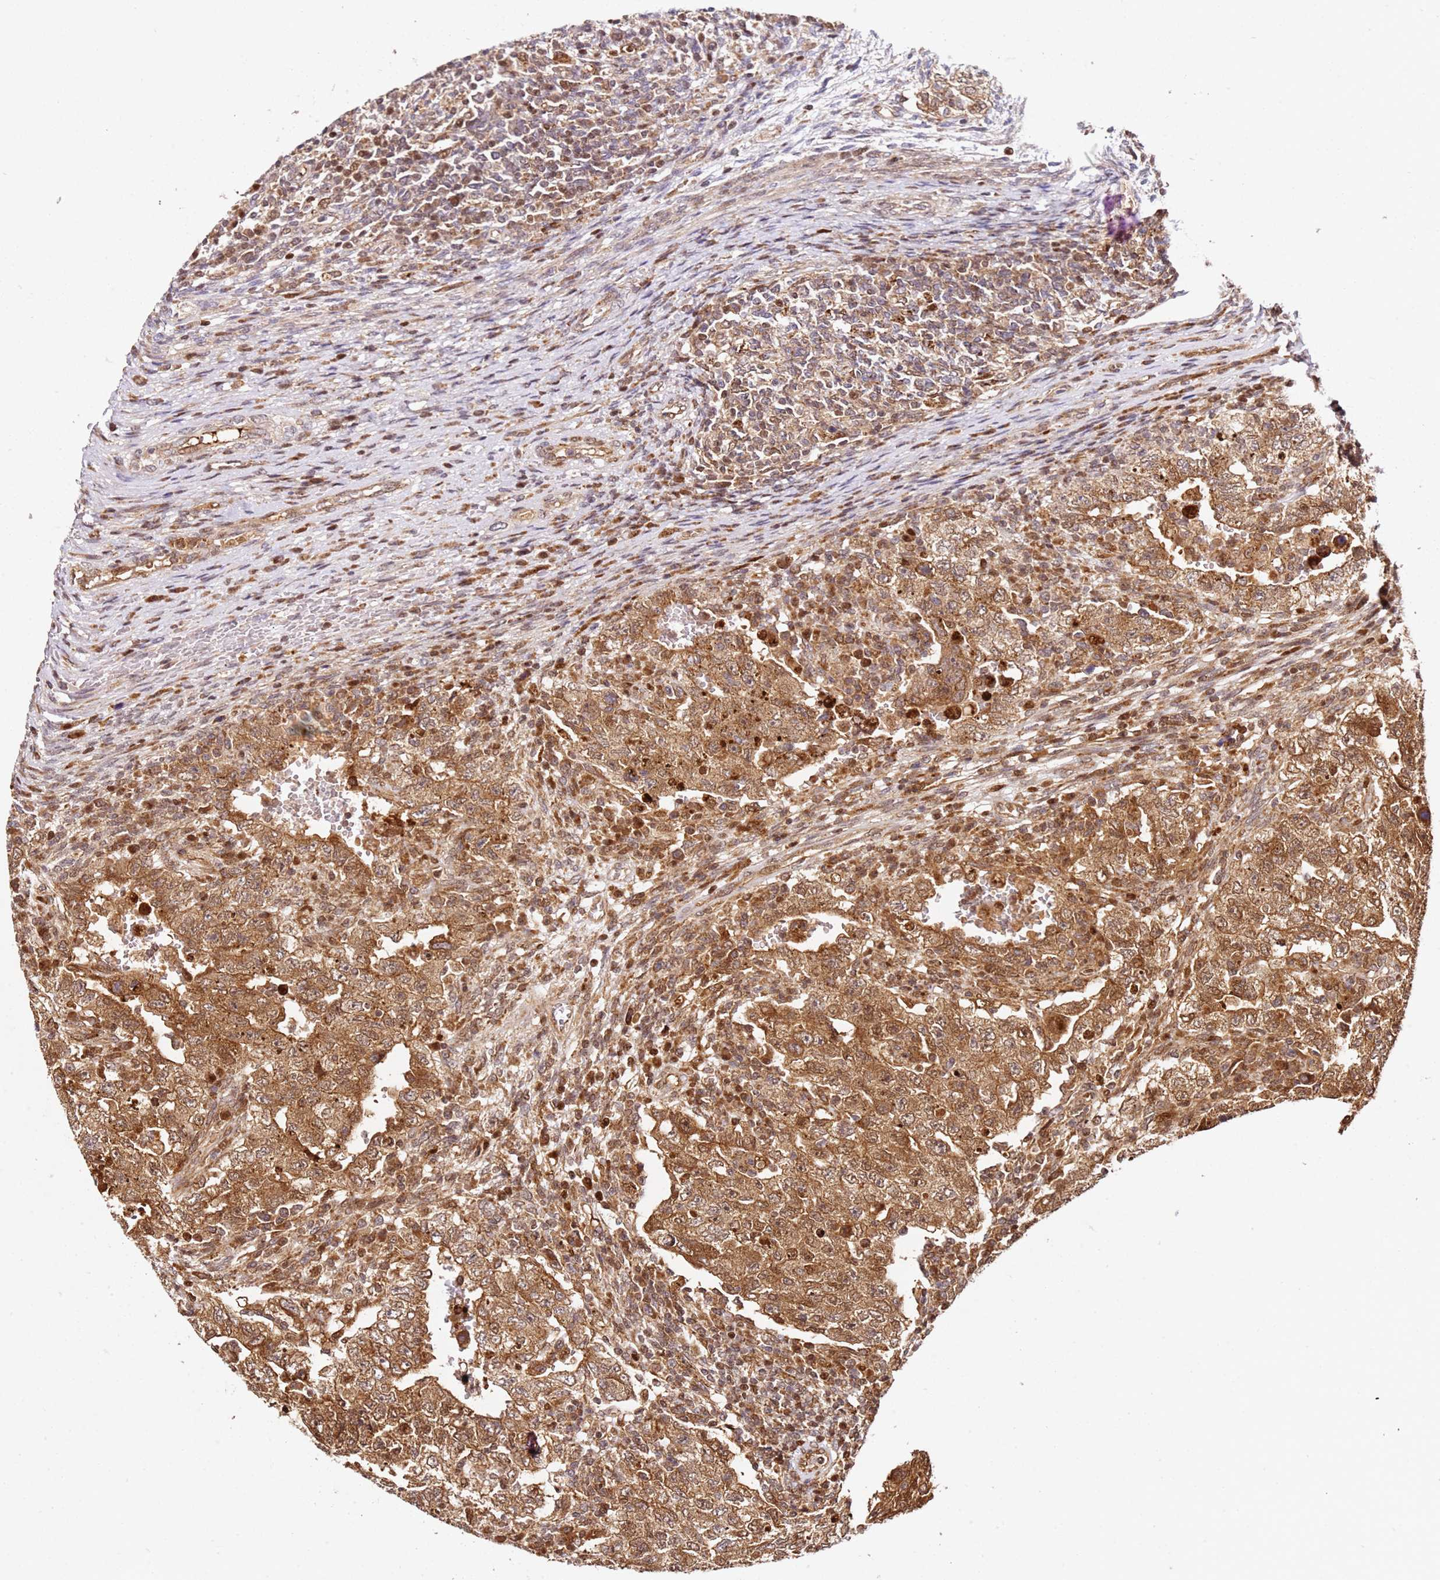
{"staining": {"intensity": "moderate", "quantity": ">75%", "location": "cytoplasmic/membranous,nuclear"}, "tissue": "testis cancer", "cell_type": "Tumor cells", "image_type": "cancer", "snomed": [{"axis": "morphology", "description": "Carcinoma, Embryonal, NOS"}, {"axis": "topography", "description": "Testis"}], "caption": "Testis embryonal carcinoma was stained to show a protein in brown. There is medium levels of moderate cytoplasmic/membranous and nuclear expression in approximately >75% of tumor cells. The protein is shown in brown color, while the nuclei are stained blue.", "gene": "SMOX", "patient": {"sex": "male", "age": 26}}